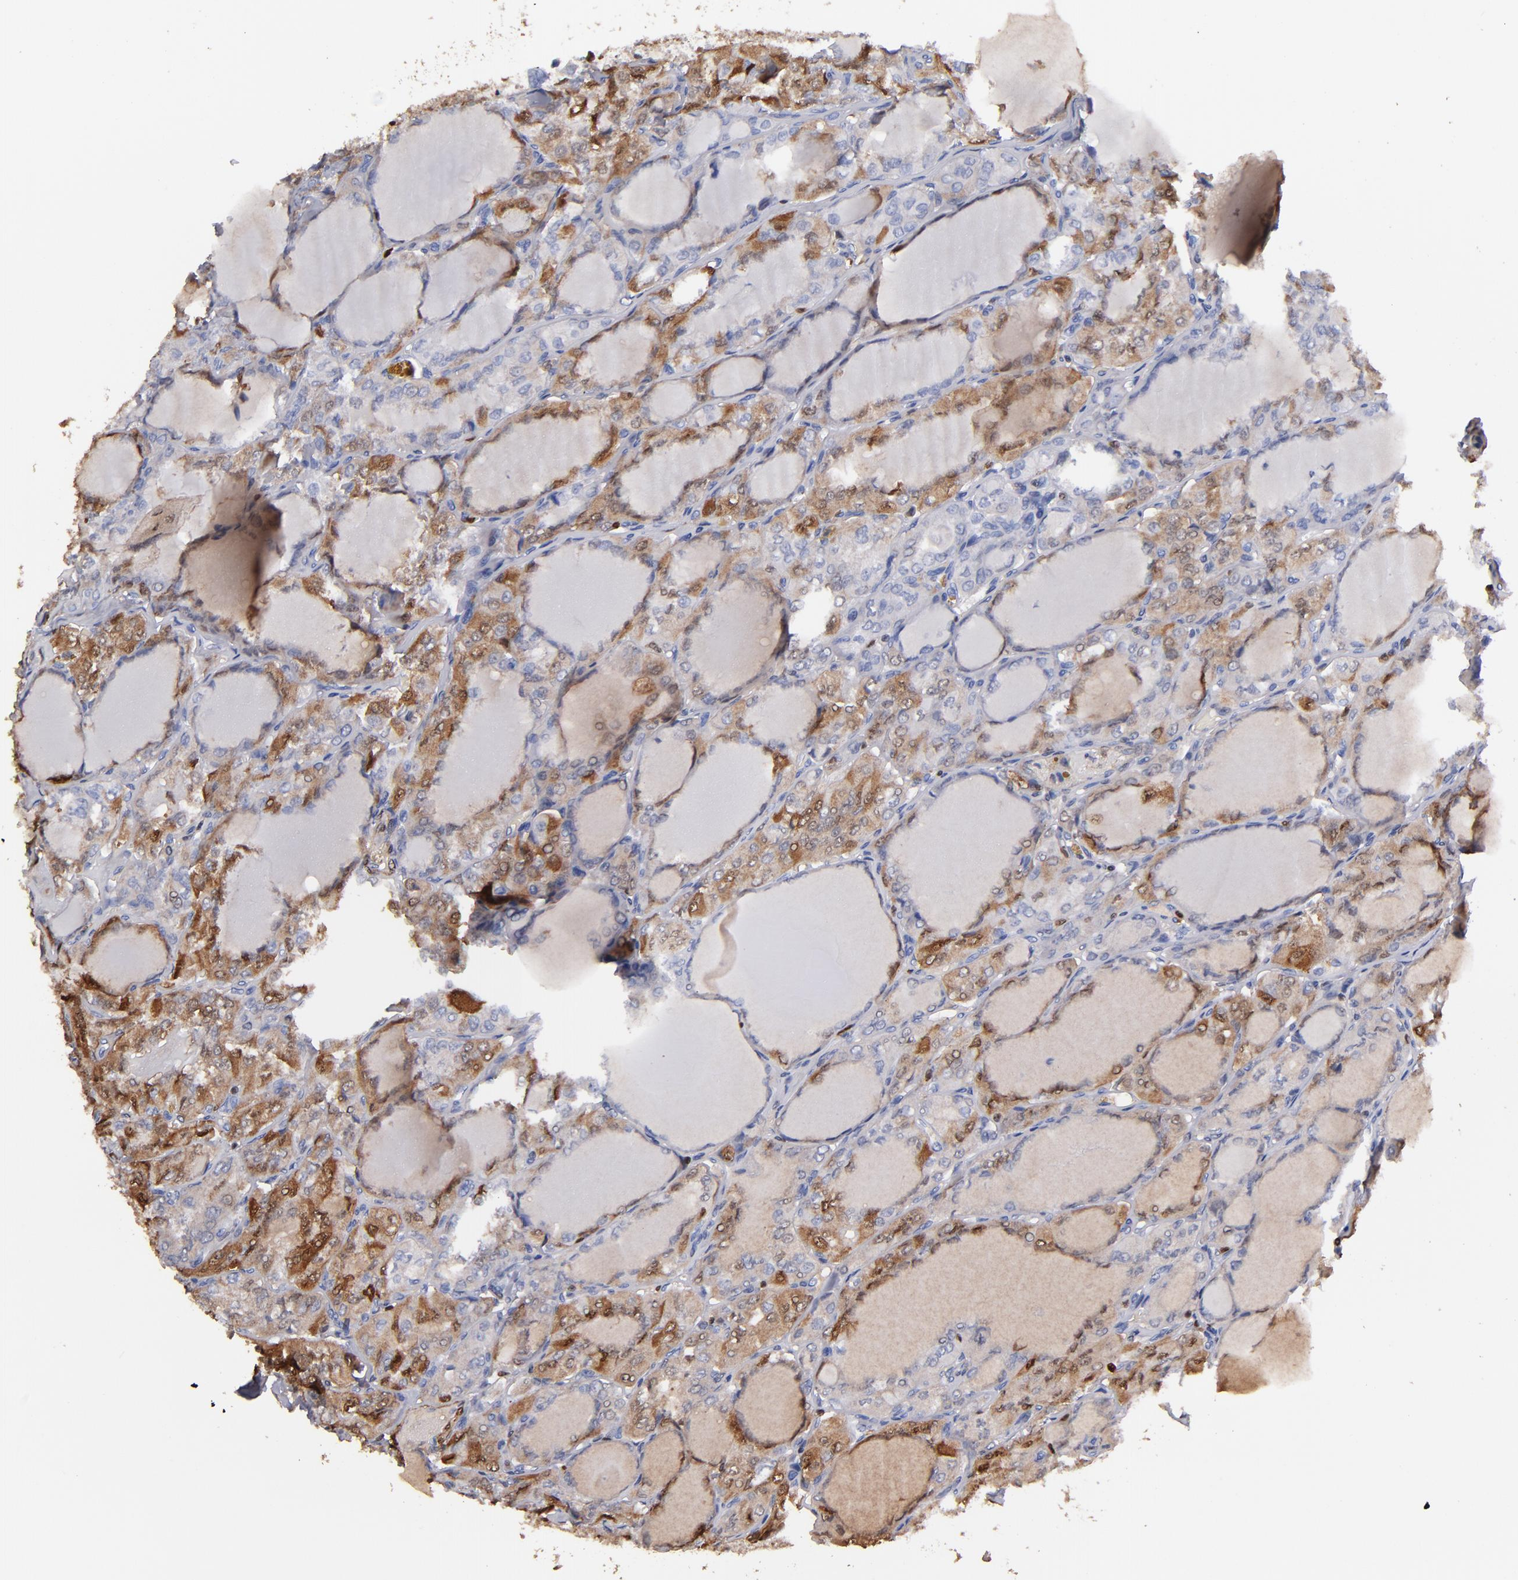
{"staining": {"intensity": "moderate", "quantity": ">75%", "location": "cytoplasmic/membranous,nuclear"}, "tissue": "thyroid cancer", "cell_type": "Tumor cells", "image_type": "cancer", "snomed": [{"axis": "morphology", "description": "Papillary adenocarcinoma, NOS"}, {"axis": "topography", "description": "Thyroid gland"}], "caption": "Human papillary adenocarcinoma (thyroid) stained with a protein marker exhibits moderate staining in tumor cells.", "gene": "S100A4", "patient": {"sex": "male", "age": 20}}